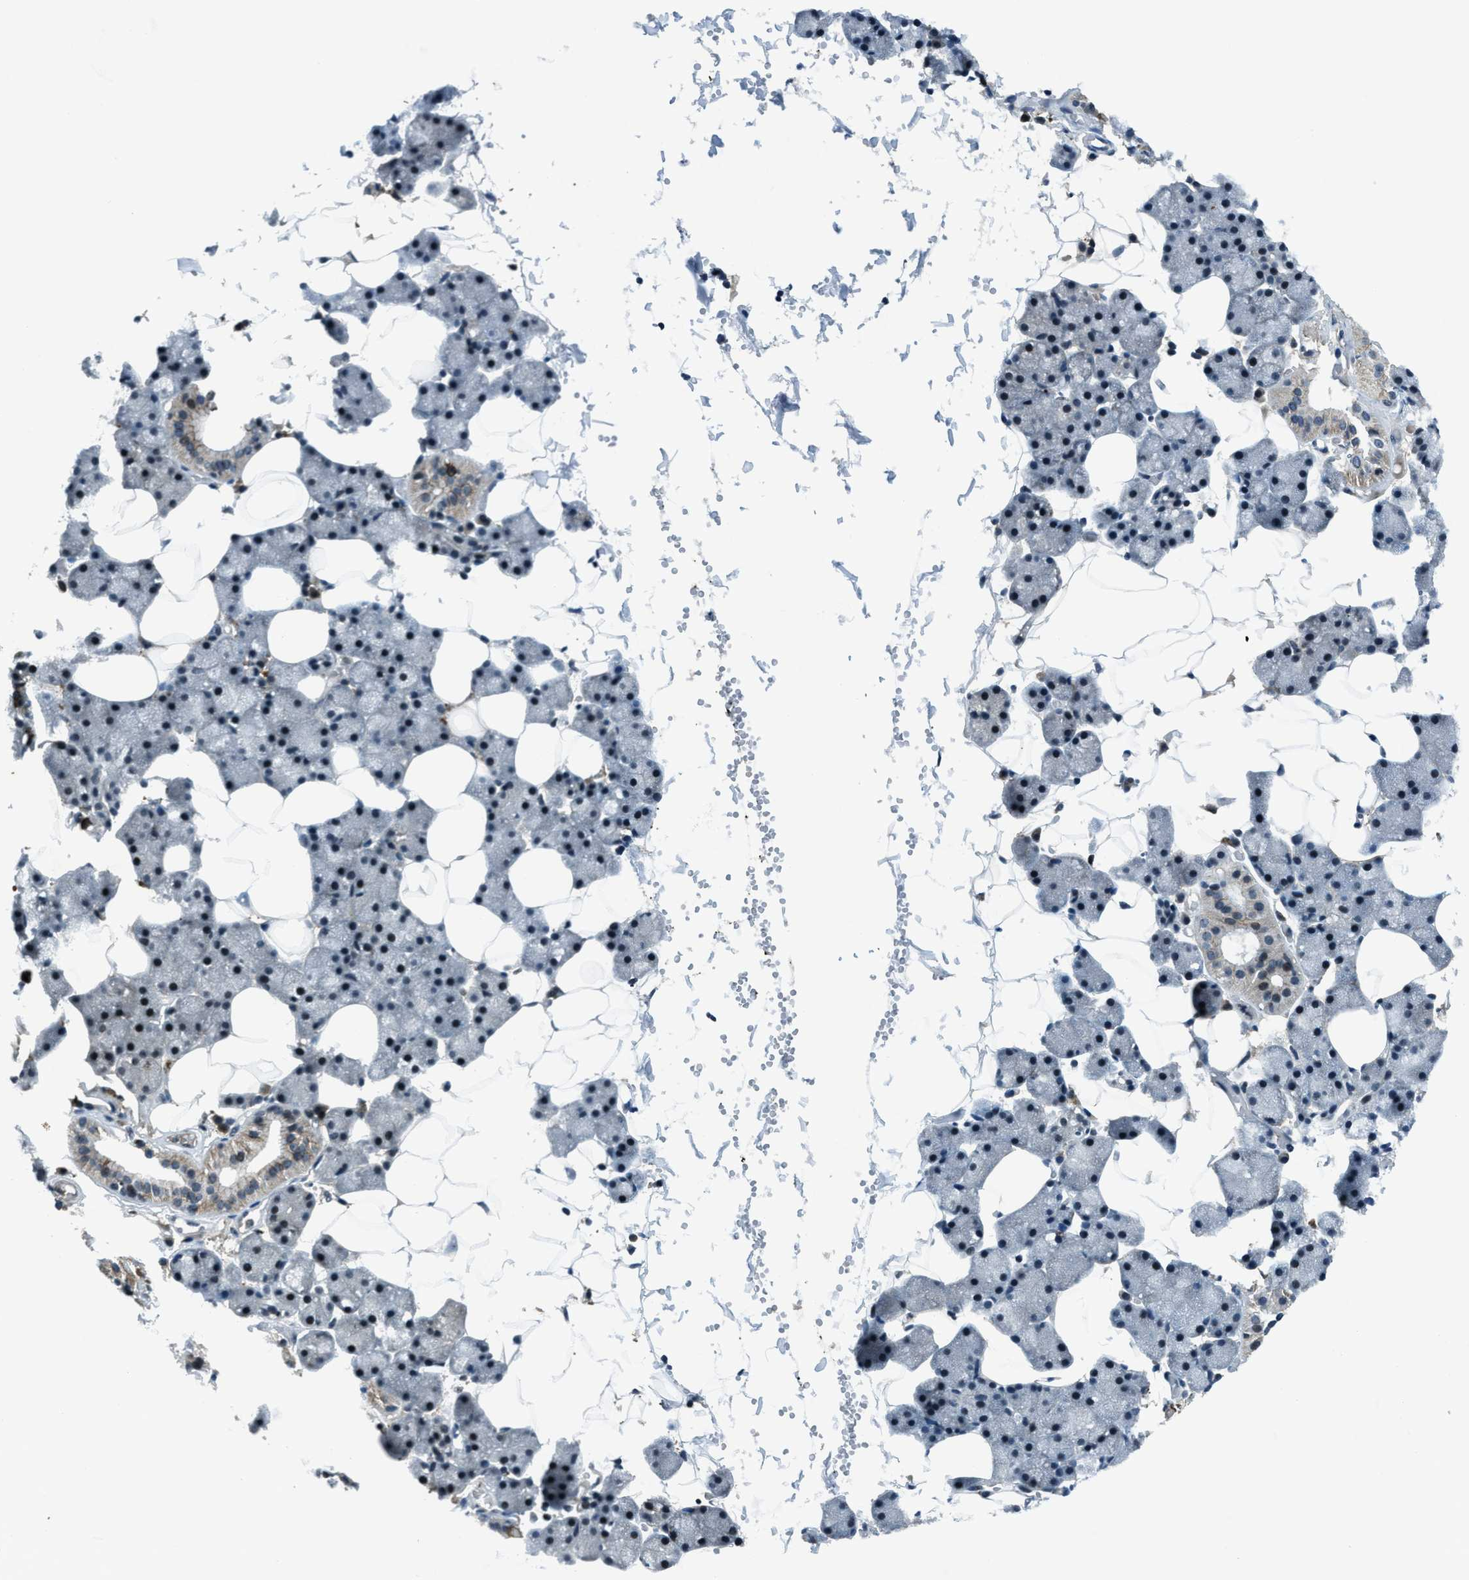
{"staining": {"intensity": "weak", "quantity": "<25%", "location": "cytoplasmic/membranous,nuclear"}, "tissue": "salivary gland", "cell_type": "Glandular cells", "image_type": "normal", "snomed": [{"axis": "morphology", "description": "Normal tissue, NOS"}, {"axis": "topography", "description": "Salivary gland"}], "caption": "Glandular cells are negative for brown protein staining in normal salivary gland. (Brightfield microscopy of DAB immunohistochemistry at high magnification).", "gene": "ACTL9", "patient": {"sex": "female", "age": 33}}